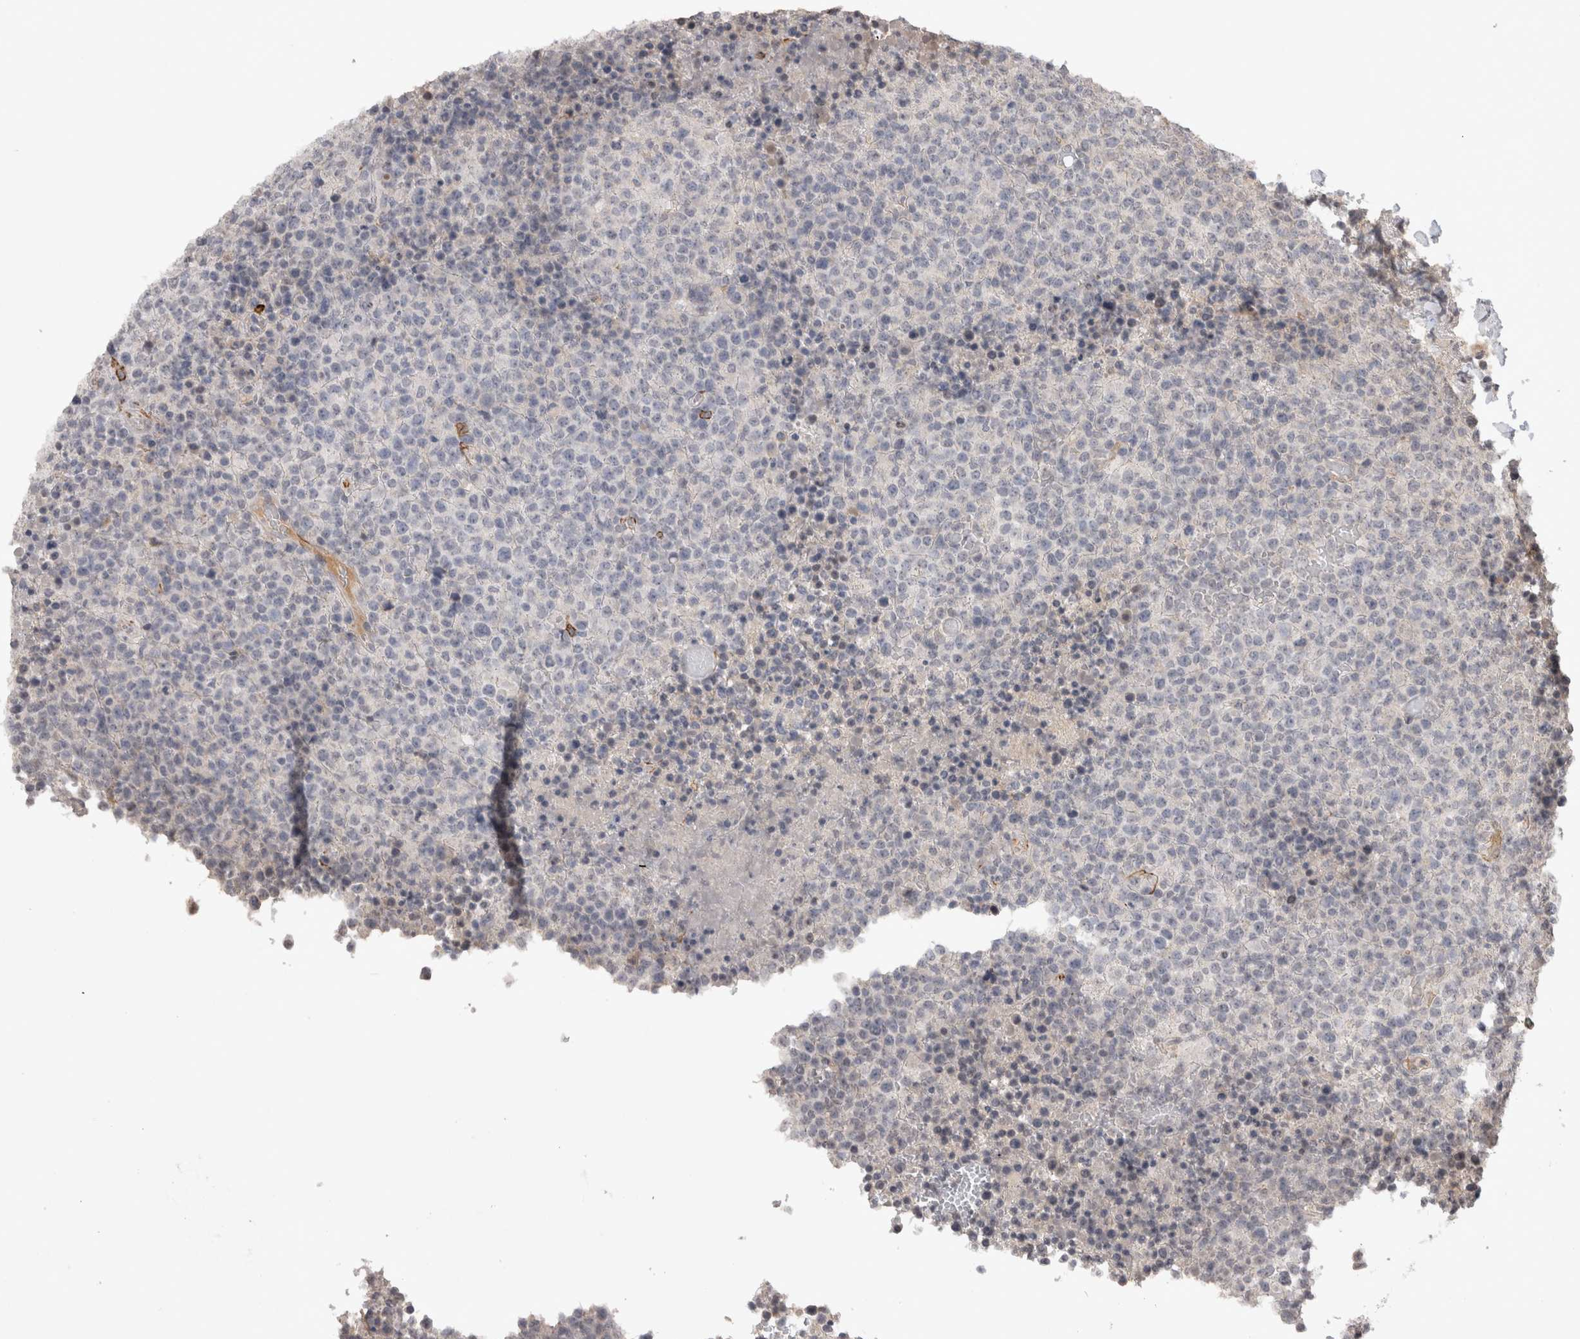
{"staining": {"intensity": "negative", "quantity": "none", "location": "none"}, "tissue": "lymphoma", "cell_type": "Tumor cells", "image_type": "cancer", "snomed": [{"axis": "morphology", "description": "Malignant lymphoma, non-Hodgkin's type, High grade"}, {"axis": "topography", "description": "Lymph node"}], "caption": "This is an IHC histopathology image of malignant lymphoma, non-Hodgkin's type (high-grade). There is no expression in tumor cells.", "gene": "CDH13", "patient": {"sex": "male", "age": 13}}